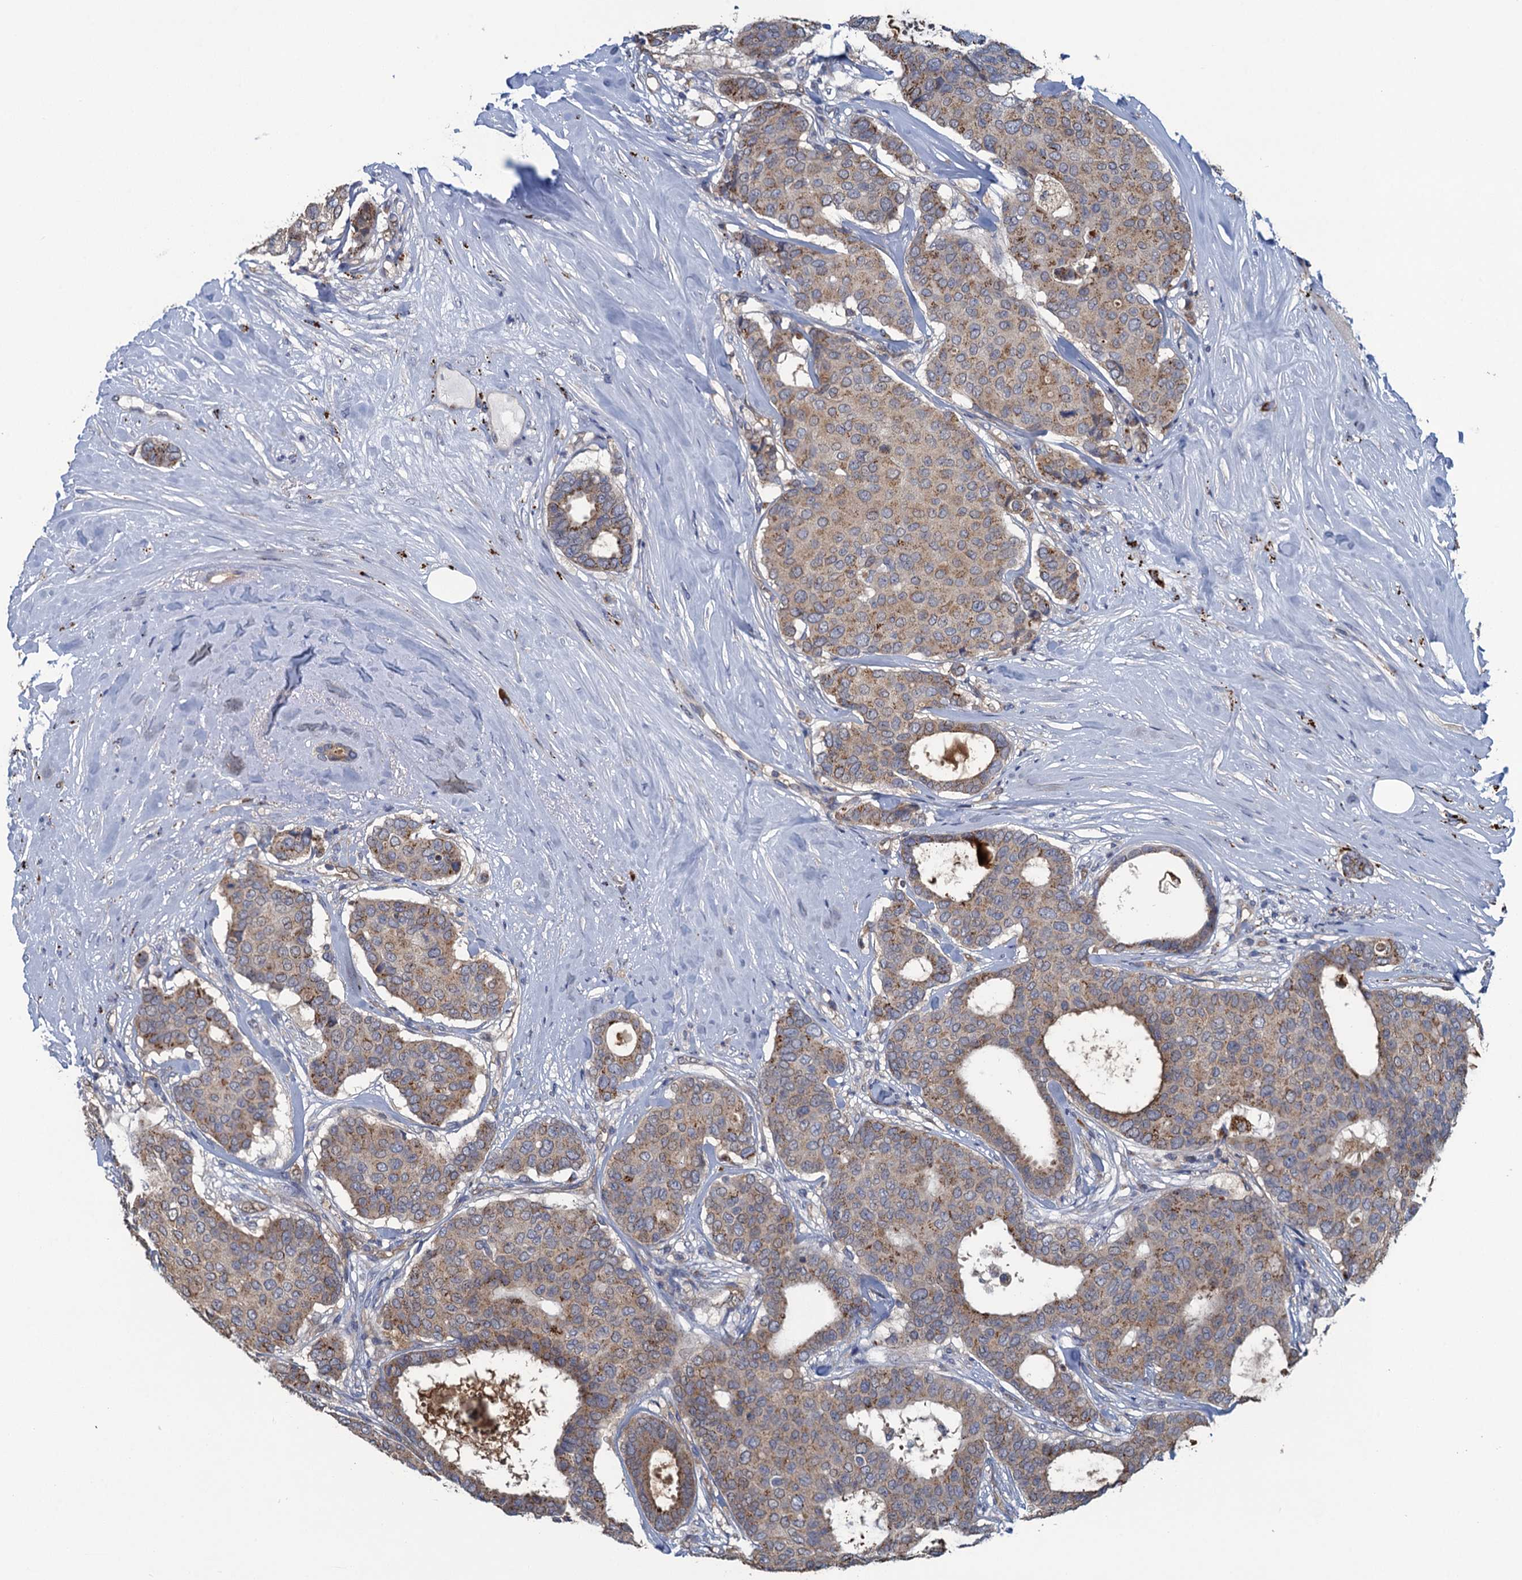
{"staining": {"intensity": "moderate", "quantity": "25%-75%", "location": "cytoplasmic/membranous"}, "tissue": "breast cancer", "cell_type": "Tumor cells", "image_type": "cancer", "snomed": [{"axis": "morphology", "description": "Duct carcinoma"}, {"axis": "topography", "description": "Breast"}], "caption": "This image shows infiltrating ductal carcinoma (breast) stained with immunohistochemistry to label a protein in brown. The cytoplasmic/membranous of tumor cells show moderate positivity for the protein. Nuclei are counter-stained blue.", "gene": "KBTBD8", "patient": {"sex": "female", "age": 75}}